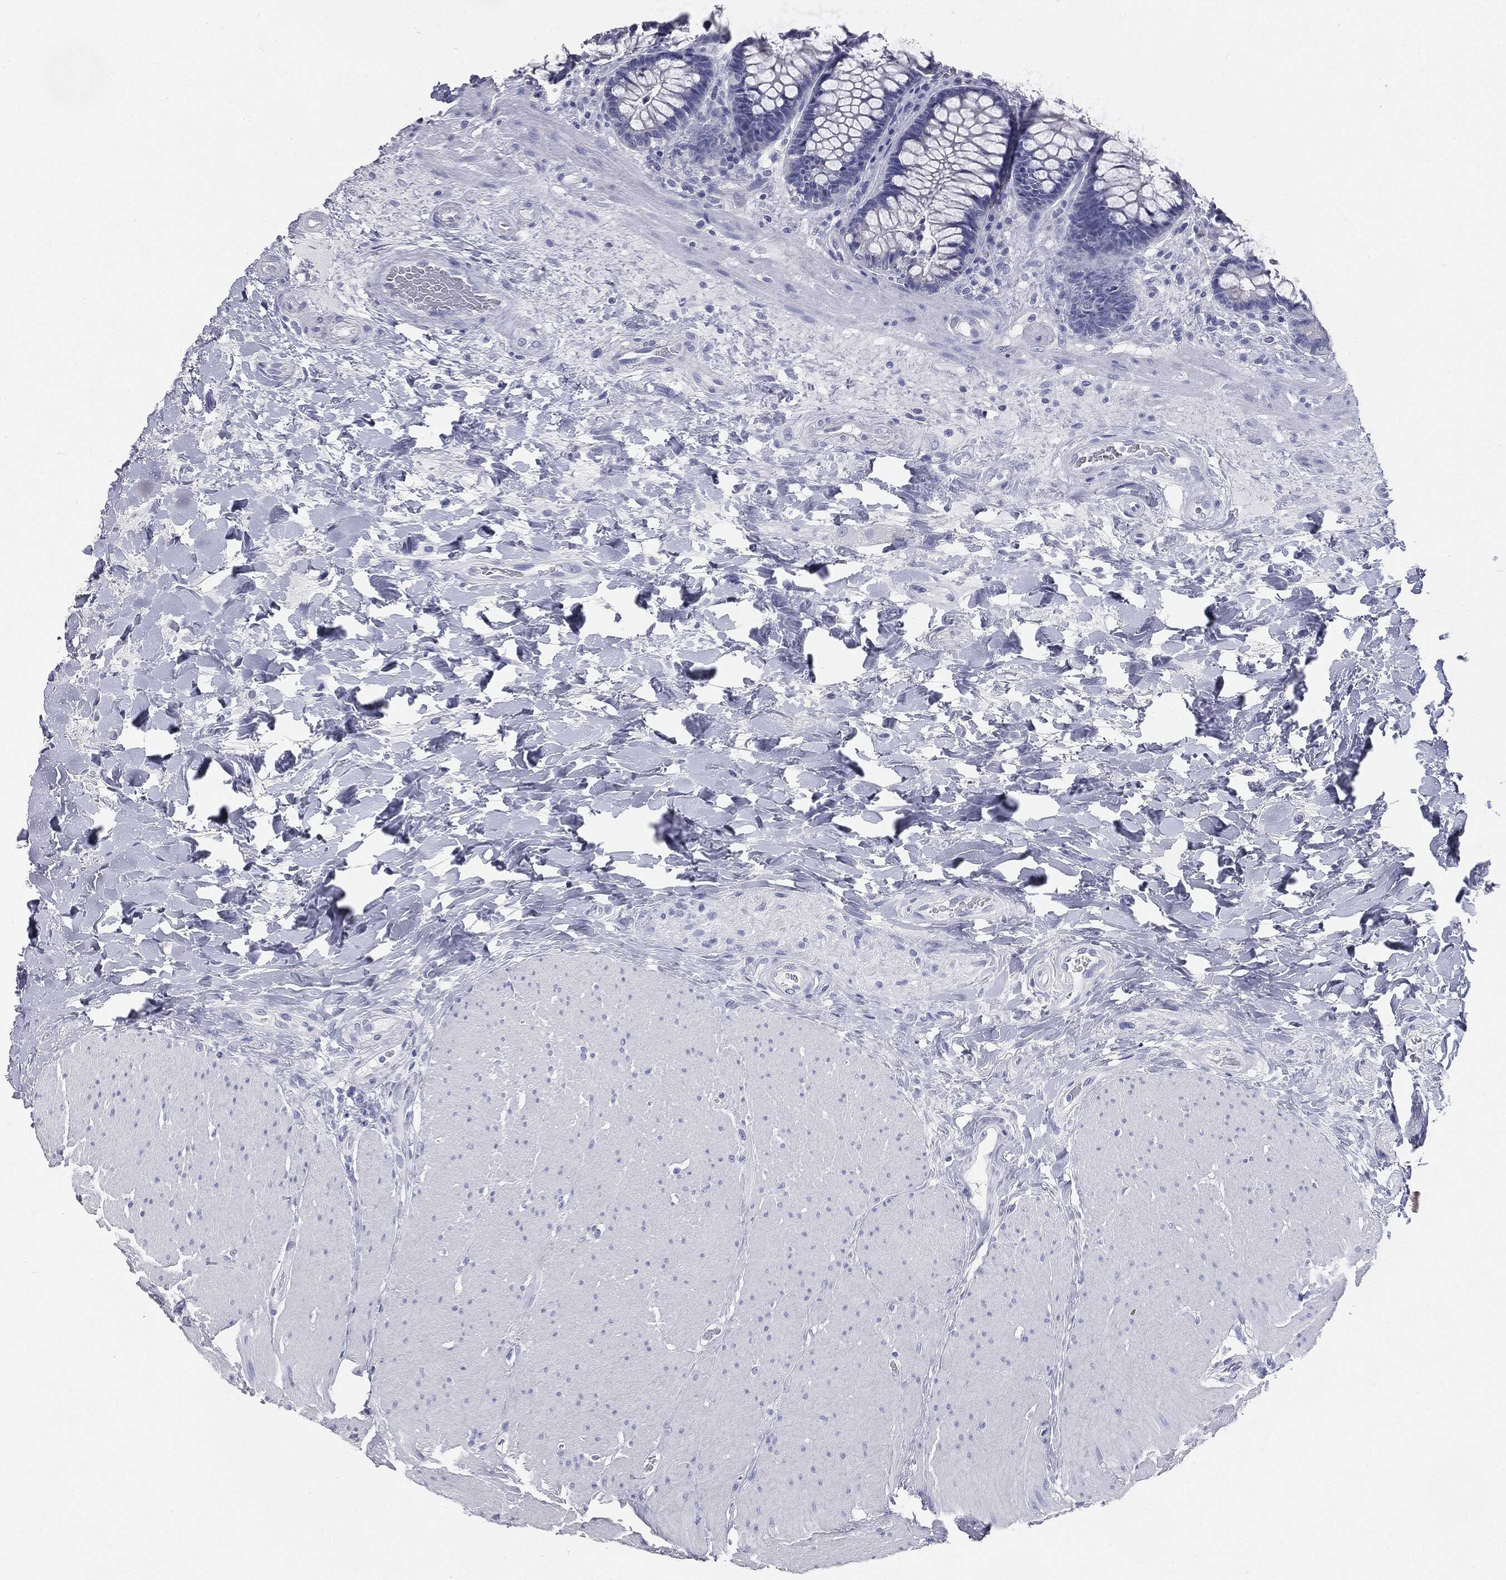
{"staining": {"intensity": "negative", "quantity": "none", "location": "none"}, "tissue": "rectum", "cell_type": "Glandular cells", "image_type": "normal", "snomed": [{"axis": "morphology", "description": "Normal tissue, NOS"}, {"axis": "topography", "description": "Rectum"}], "caption": "Immunohistochemical staining of unremarkable rectum shows no significant positivity in glandular cells. (IHC, brightfield microscopy, high magnification).", "gene": "CUZD1", "patient": {"sex": "female", "age": 58}}